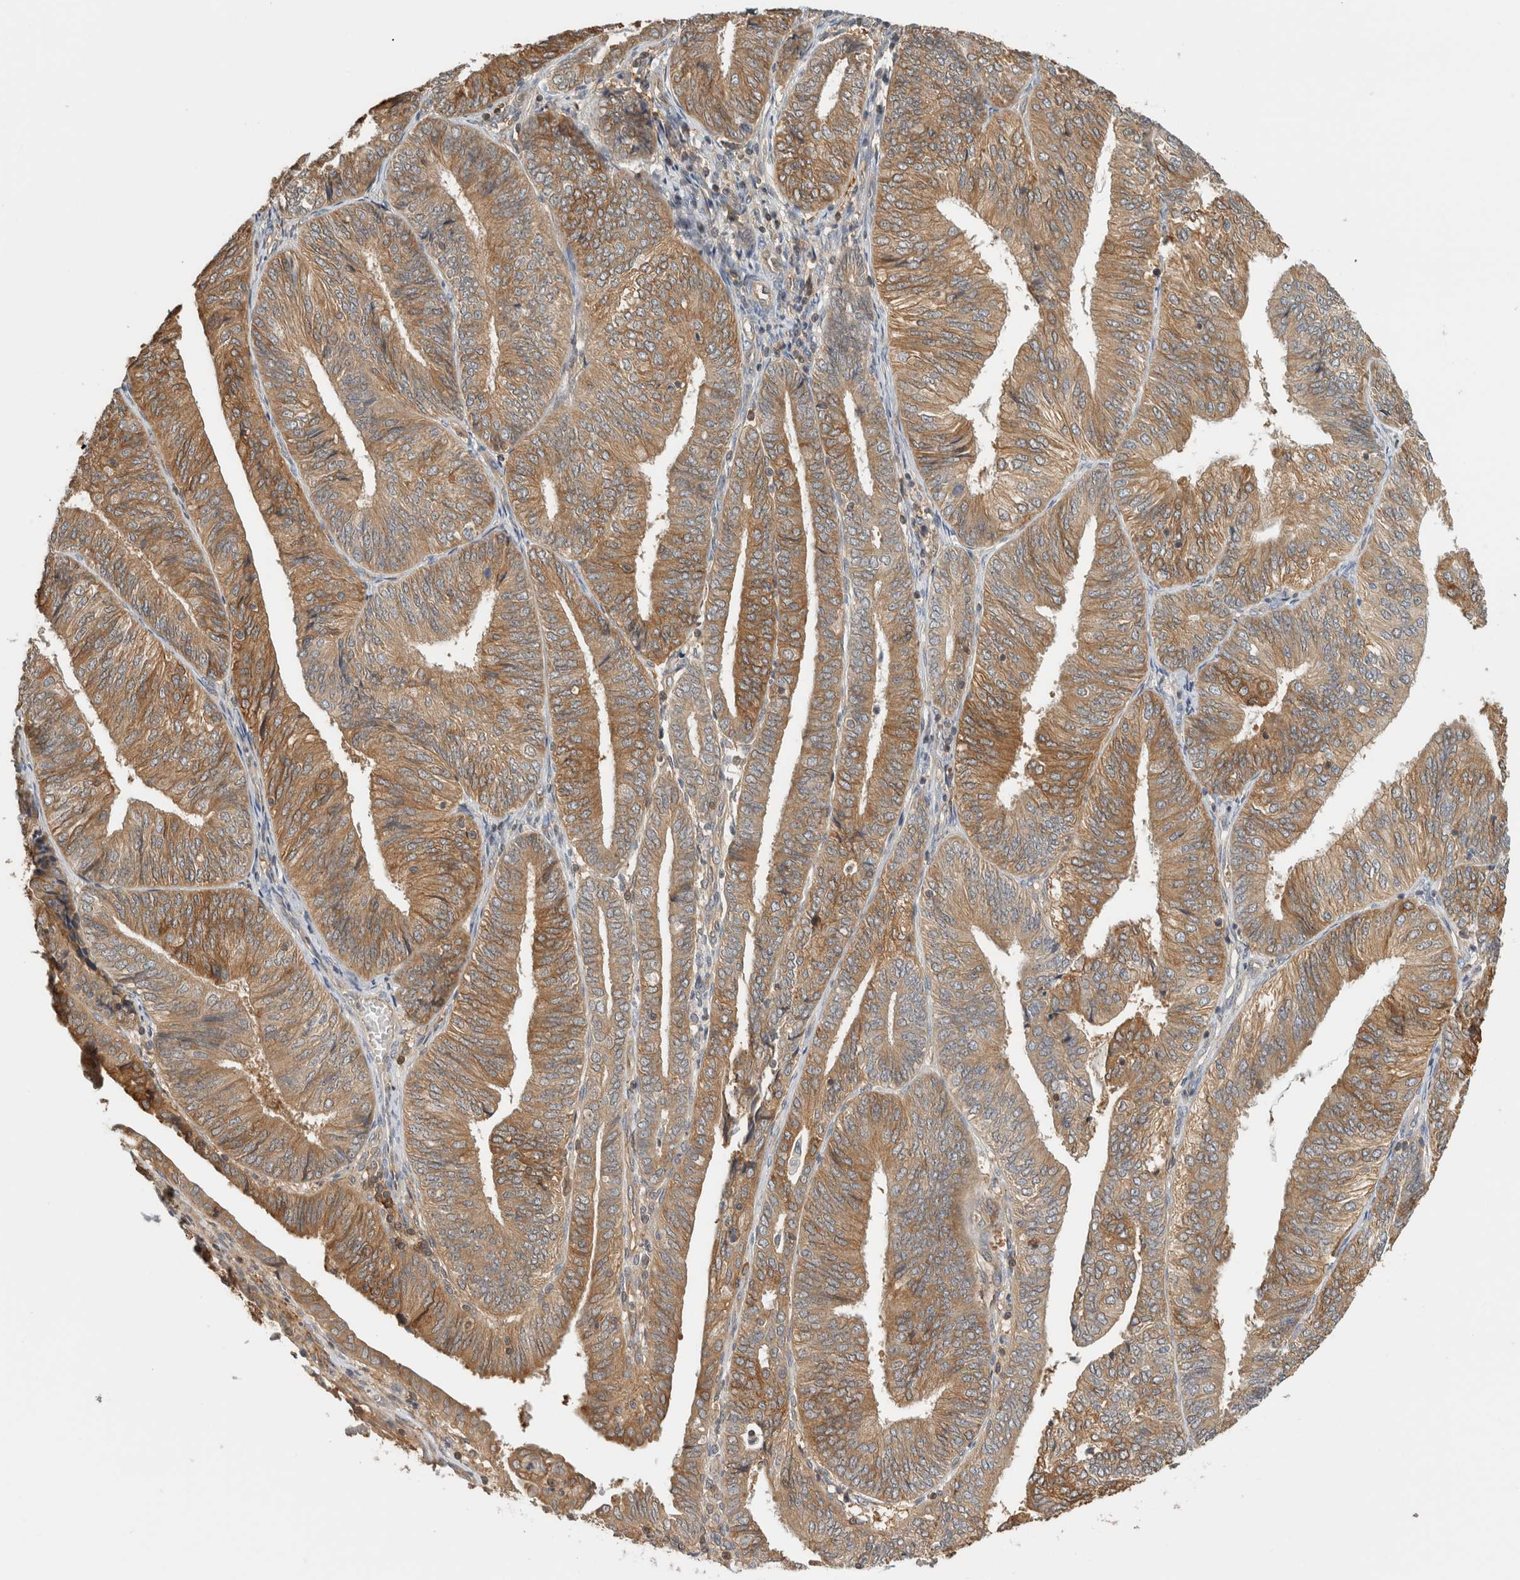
{"staining": {"intensity": "moderate", "quantity": ">75%", "location": "cytoplasmic/membranous"}, "tissue": "endometrial cancer", "cell_type": "Tumor cells", "image_type": "cancer", "snomed": [{"axis": "morphology", "description": "Adenocarcinoma, NOS"}, {"axis": "topography", "description": "Endometrium"}], "caption": "Protein expression analysis of endometrial cancer (adenocarcinoma) demonstrates moderate cytoplasmic/membranous staining in approximately >75% of tumor cells.", "gene": "PFDN4", "patient": {"sex": "female", "age": 58}}